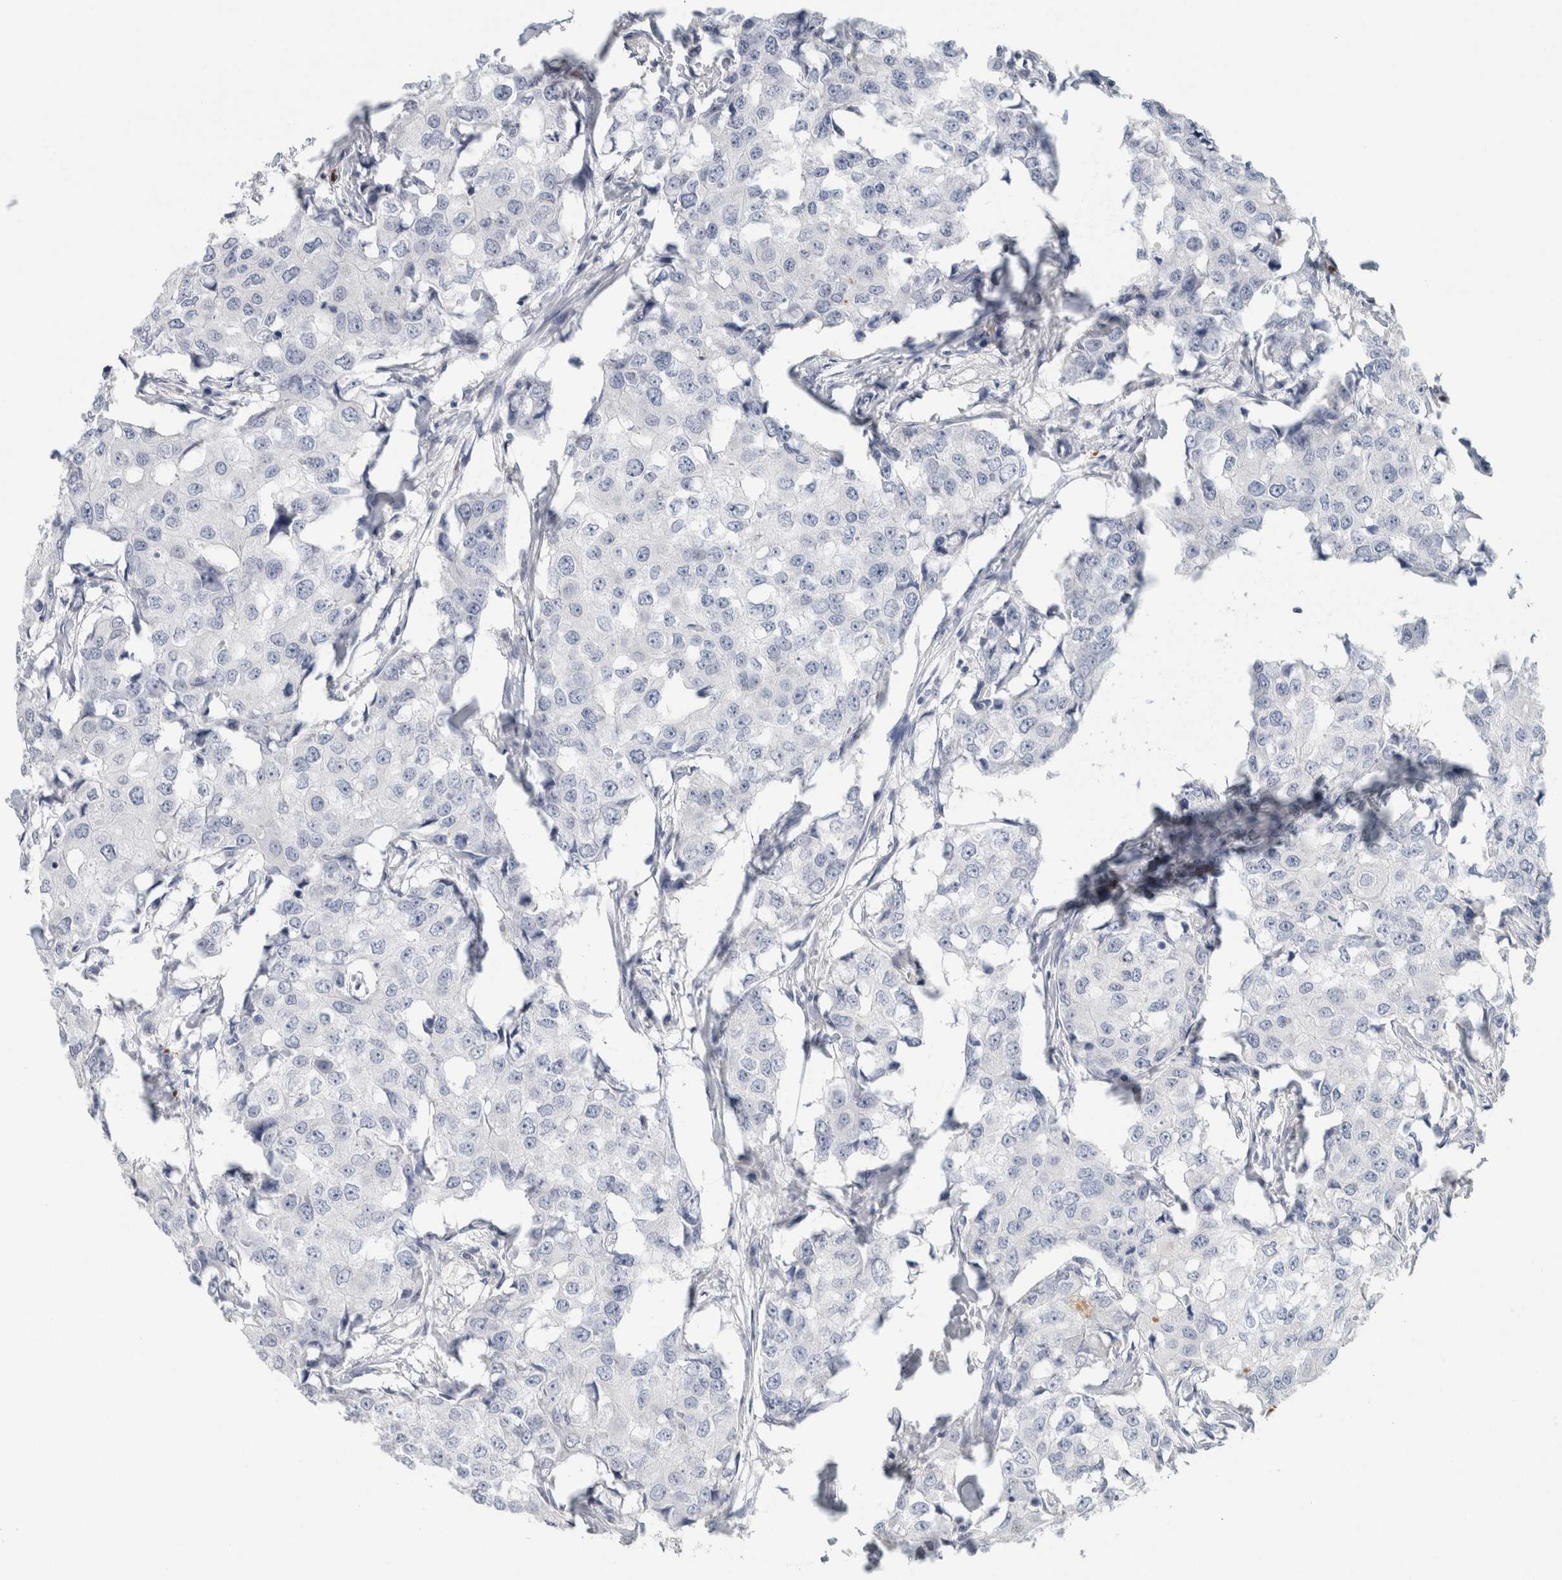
{"staining": {"intensity": "negative", "quantity": "none", "location": "none"}, "tissue": "breast cancer", "cell_type": "Tumor cells", "image_type": "cancer", "snomed": [{"axis": "morphology", "description": "Duct carcinoma"}, {"axis": "topography", "description": "Breast"}], "caption": "Tumor cells show no significant expression in breast cancer (infiltrating ductal carcinoma).", "gene": "IL6", "patient": {"sex": "female", "age": 27}}